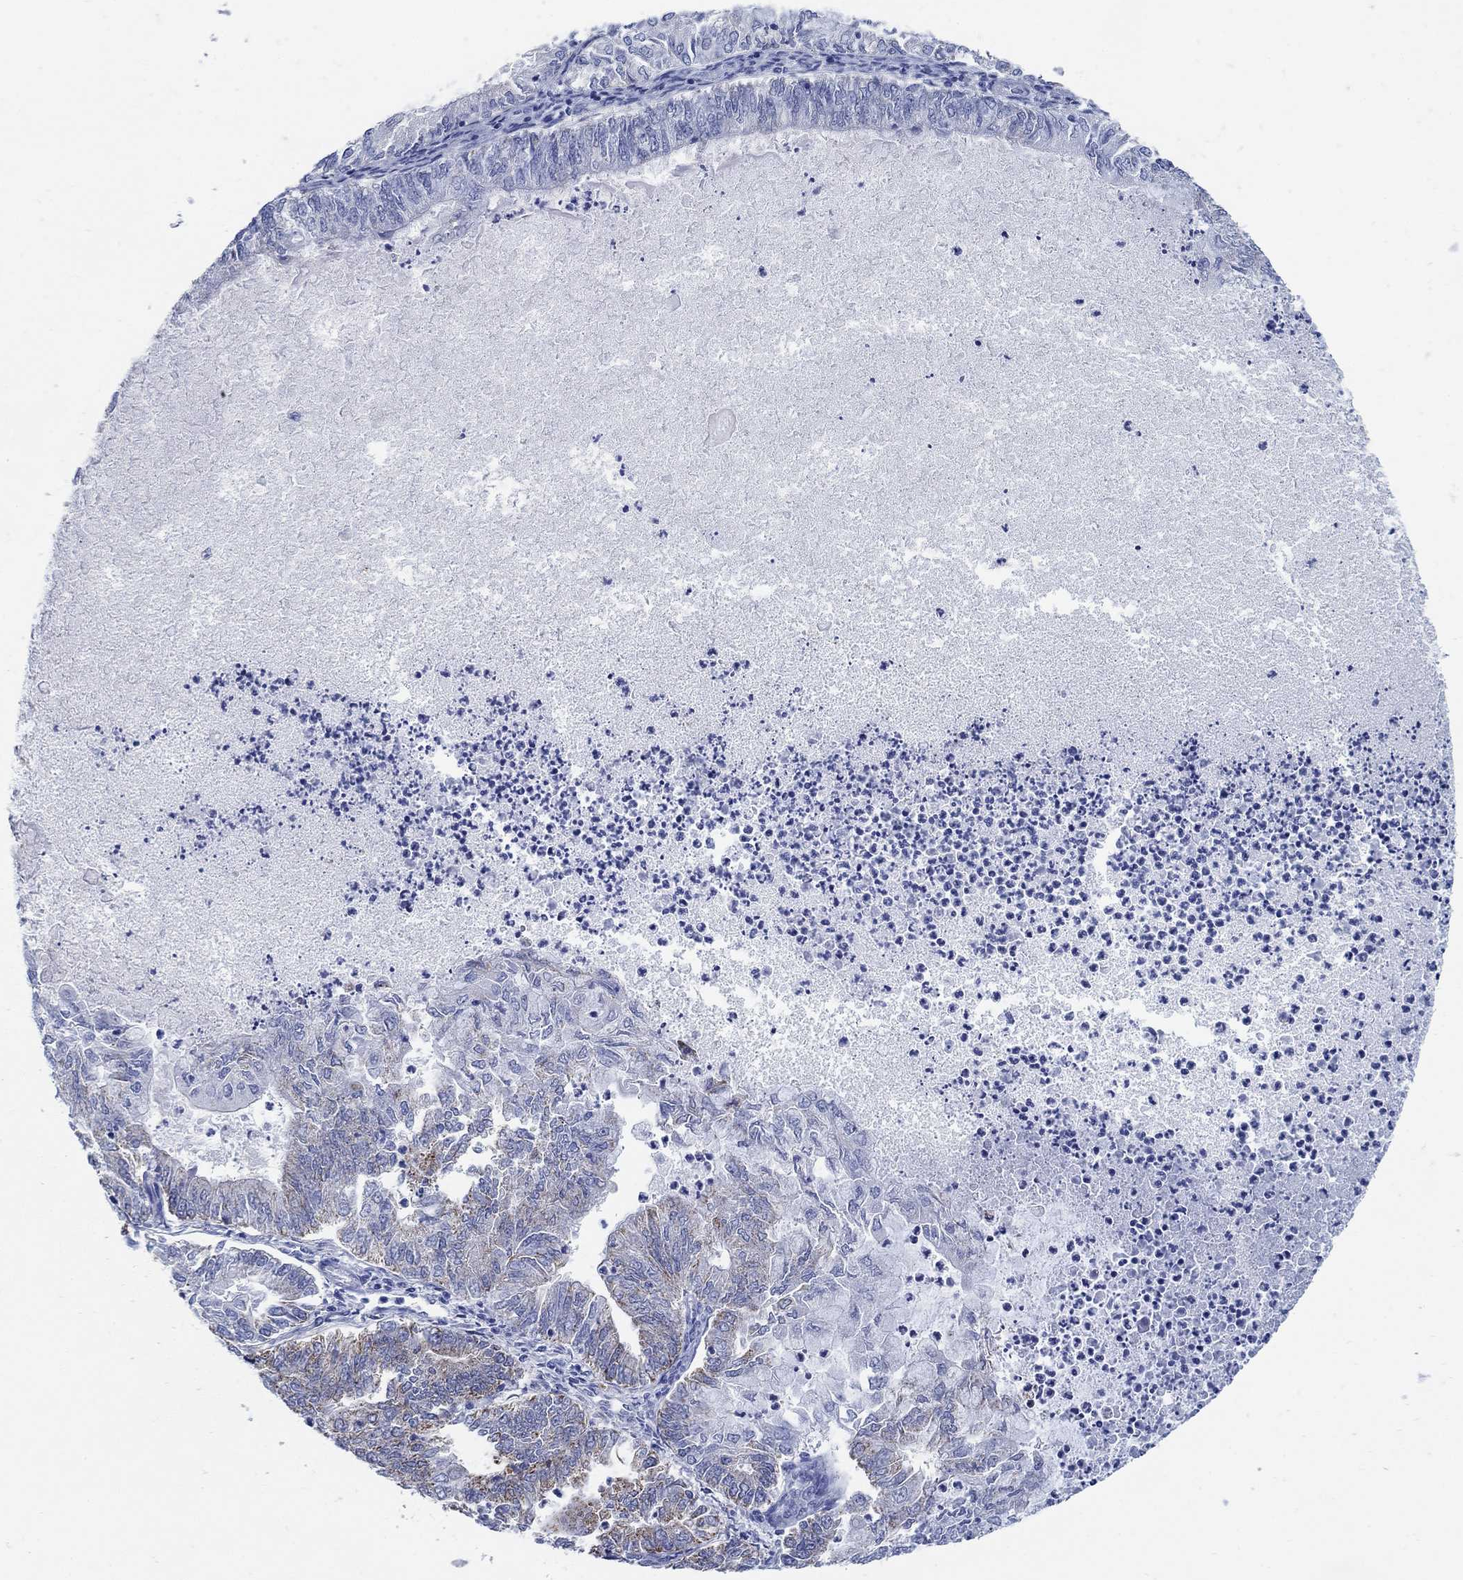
{"staining": {"intensity": "moderate", "quantity": "<25%", "location": "cytoplasmic/membranous"}, "tissue": "endometrial cancer", "cell_type": "Tumor cells", "image_type": "cancer", "snomed": [{"axis": "morphology", "description": "Adenocarcinoma, NOS"}, {"axis": "topography", "description": "Endometrium"}], "caption": "Immunohistochemical staining of human endometrial adenocarcinoma reveals low levels of moderate cytoplasmic/membranous protein positivity in approximately <25% of tumor cells.", "gene": "ZDHHC14", "patient": {"sex": "female", "age": 59}}